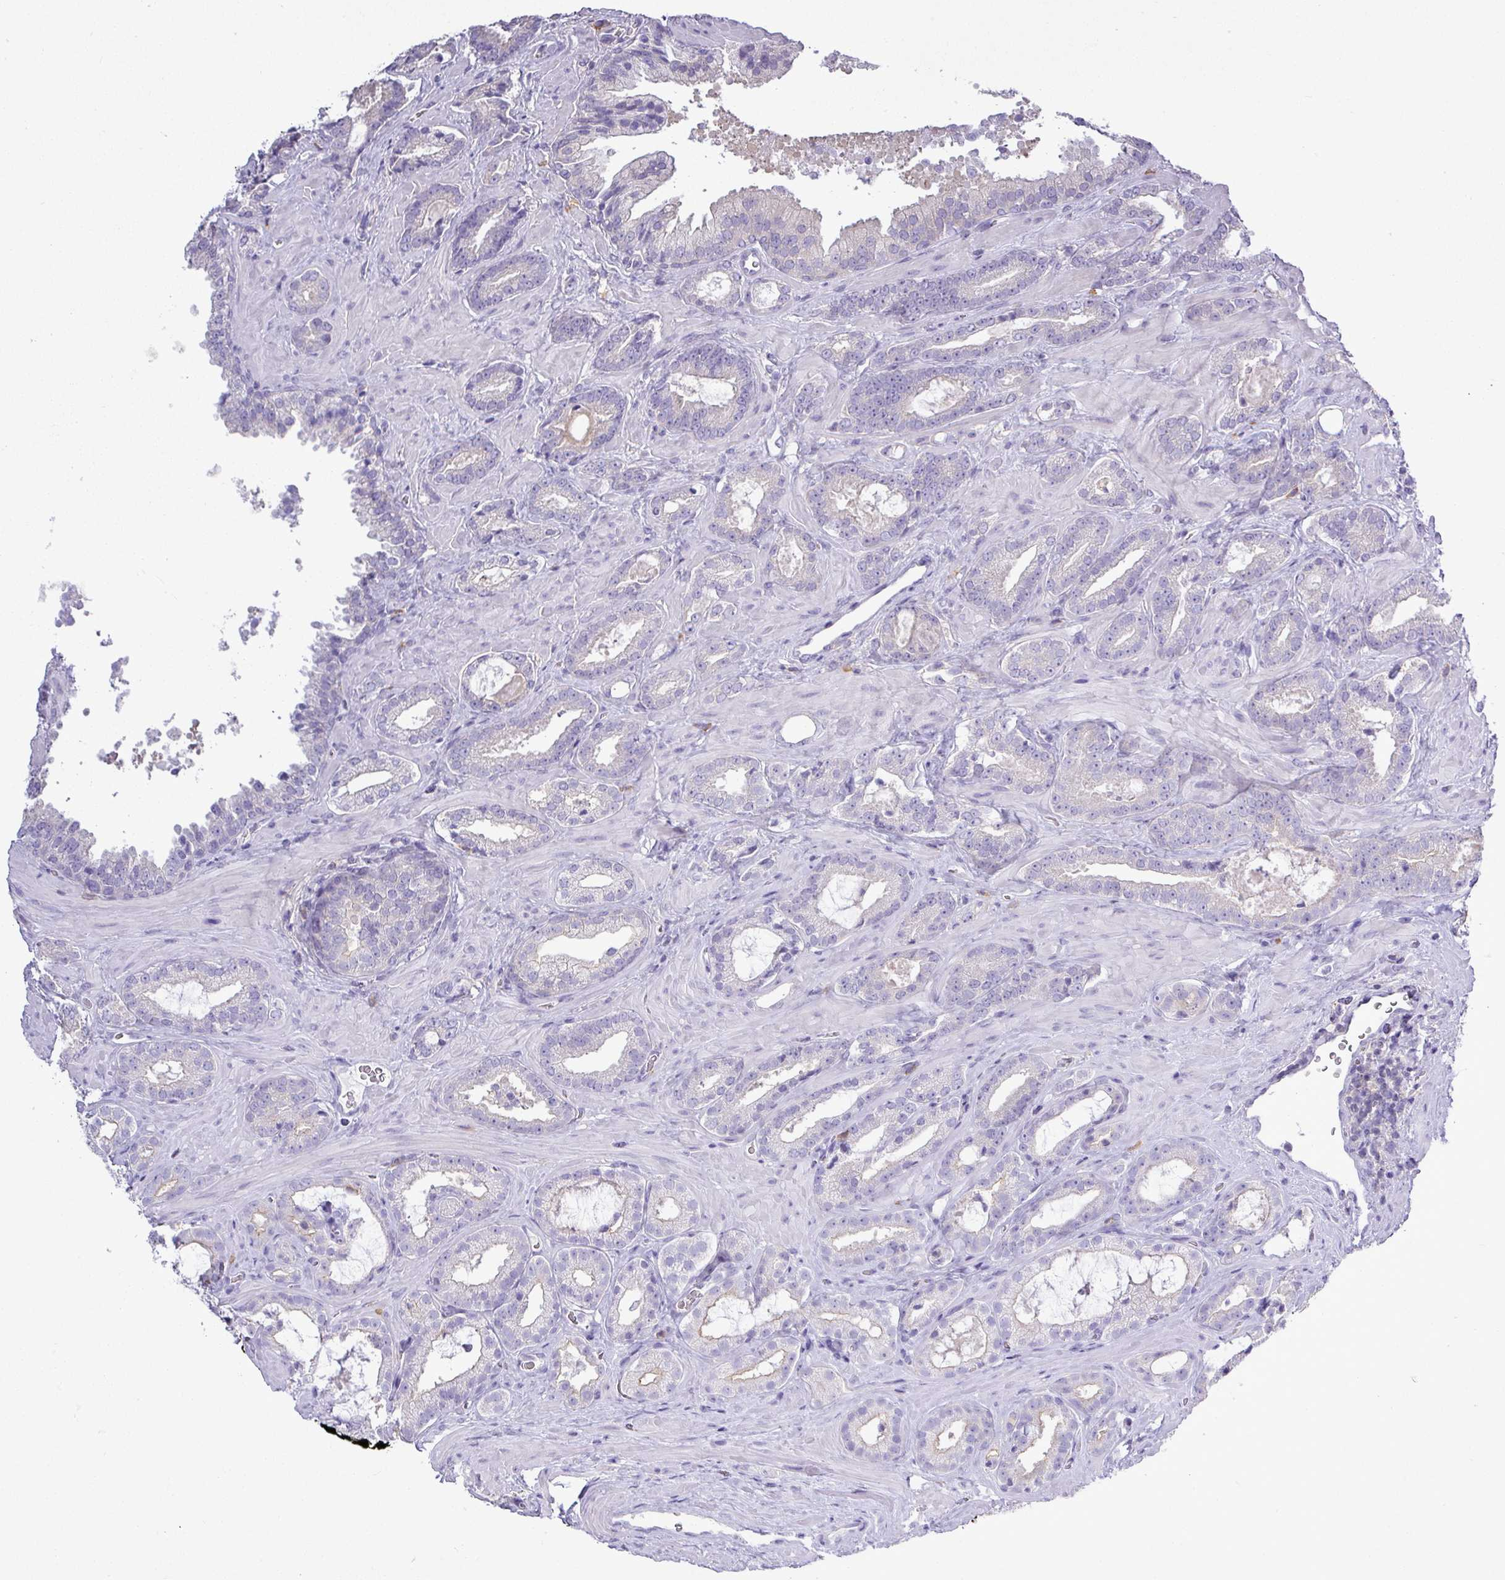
{"staining": {"intensity": "negative", "quantity": "none", "location": "none"}, "tissue": "prostate cancer", "cell_type": "Tumor cells", "image_type": "cancer", "snomed": [{"axis": "morphology", "description": "Adenocarcinoma, Low grade"}, {"axis": "topography", "description": "Prostate"}], "caption": "Immunohistochemistry (IHC) of prostate adenocarcinoma (low-grade) exhibits no expression in tumor cells.", "gene": "STAT5A", "patient": {"sex": "male", "age": 62}}